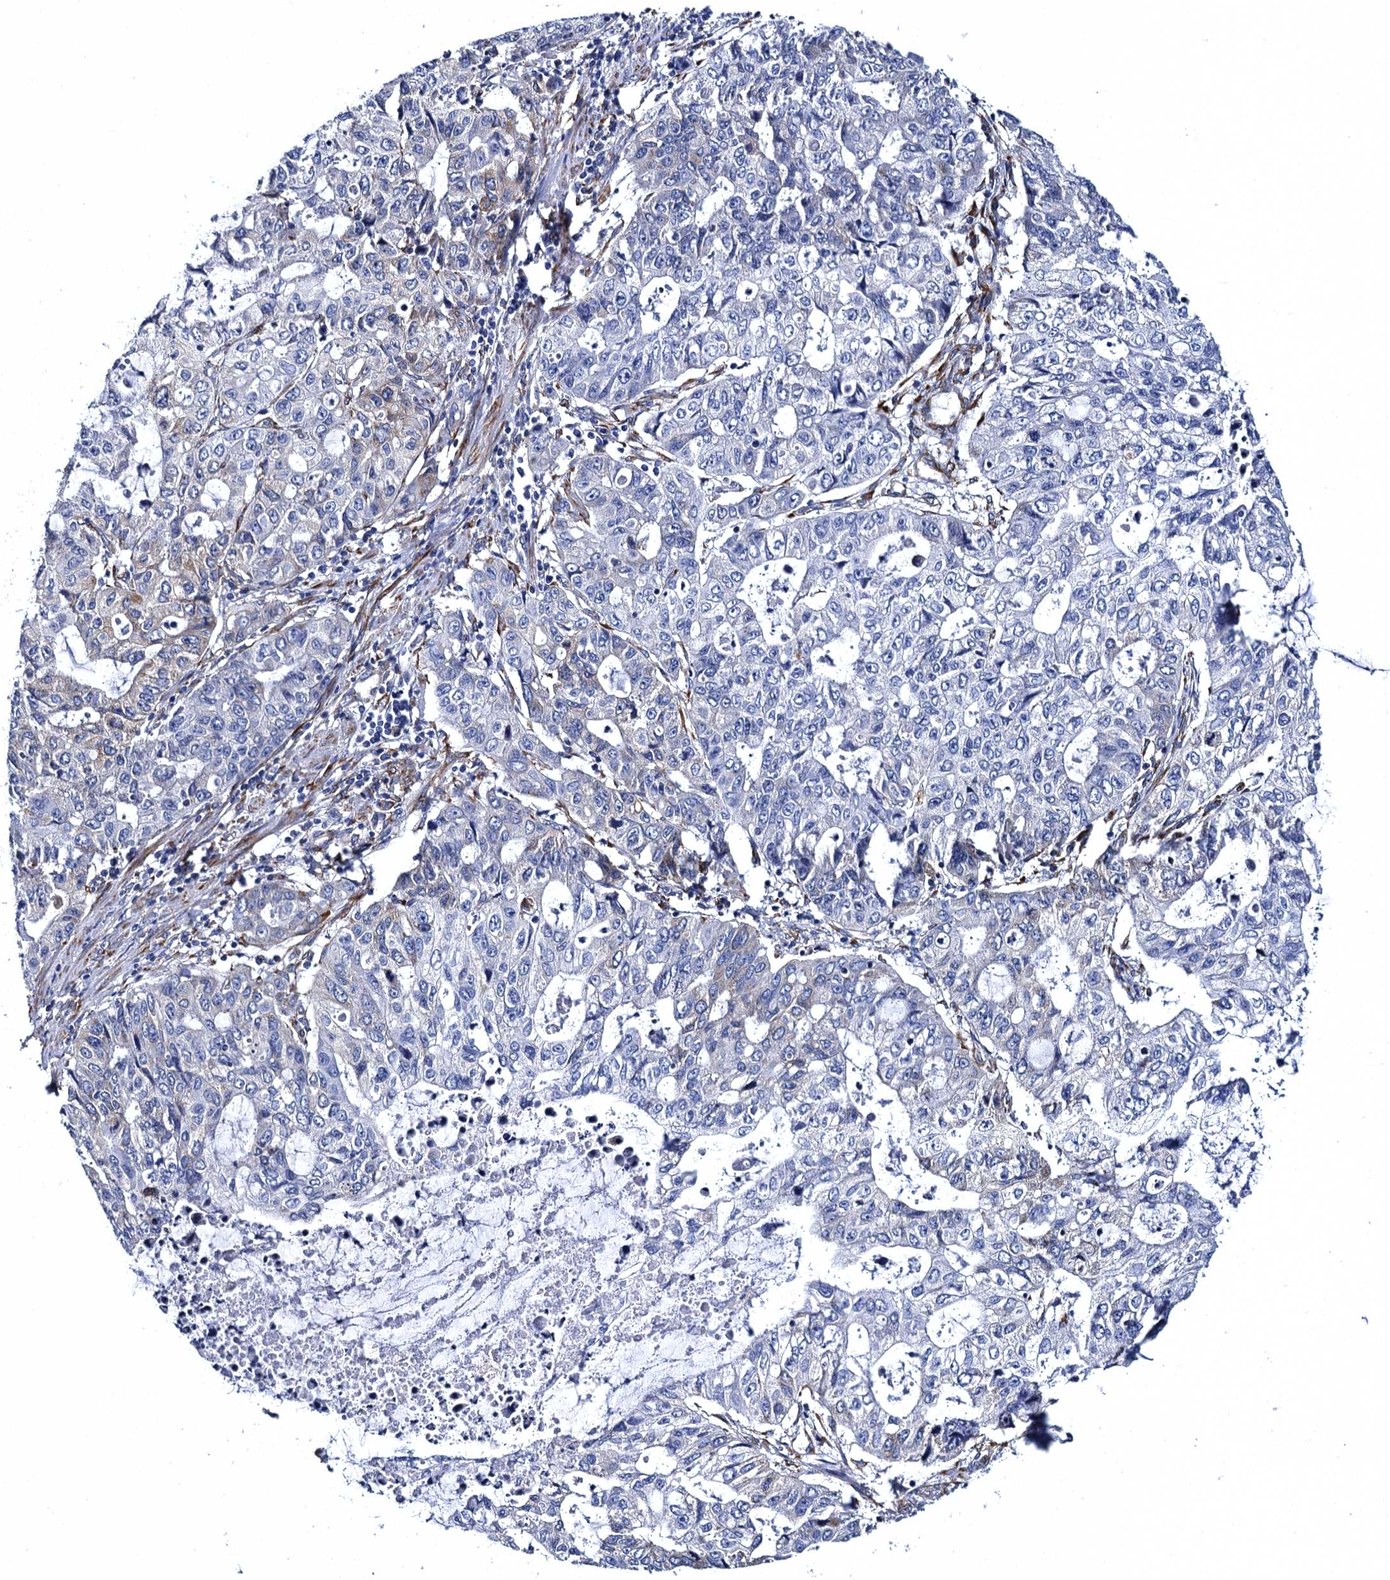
{"staining": {"intensity": "negative", "quantity": "none", "location": "none"}, "tissue": "stomach cancer", "cell_type": "Tumor cells", "image_type": "cancer", "snomed": [{"axis": "morphology", "description": "Adenocarcinoma, NOS"}, {"axis": "topography", "description": "Stomach, lower"}], "caption": "This is a photomicrograph of immunohistochemistry (IHC) staining of stomach adenocarcinoma, which shows no expression in tumor cells.", "gene": "POGLUT3", "patient": {"sex": "female", "age": 43}}